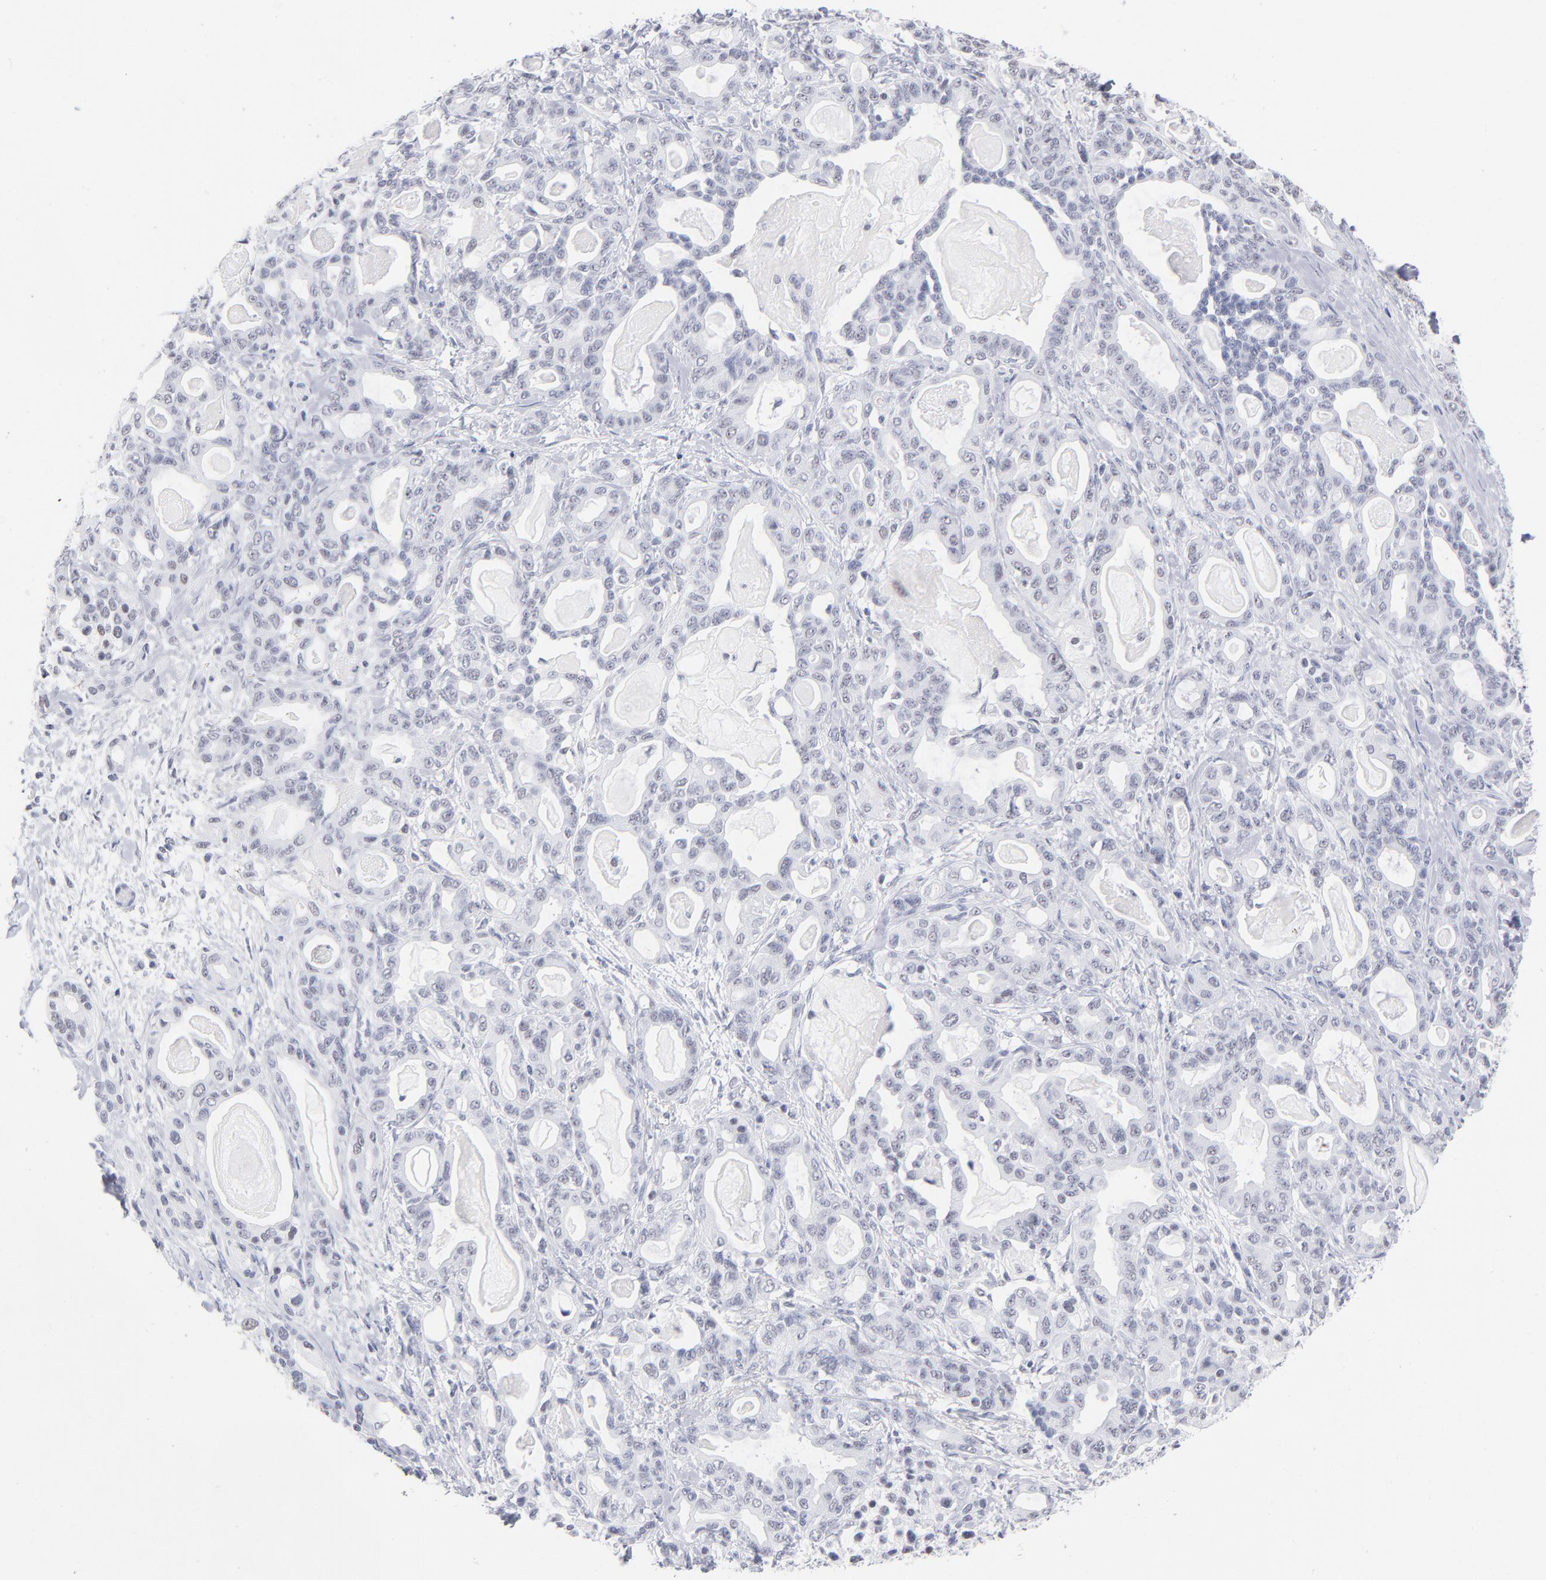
{"staining": {"intensity": "negative", "quantity": "none", "location": "none"}, "tissue": "pancreatic cancer", "cell_type": "Tumor cells", "image_type": "cancer", "snomed": [{"axis": "morphology", "description": "Adenocarcinoma, NOS"}, {"axis": "topography", "description": "Pancreas"}], "caption": "A histopathology image of pancreatic cancer (adenocarcinoma) stained for a protein reveals no brown staining in tumor cells.", "gene": "SNRPB", "patient": {"sex": "male", "age": 63}}